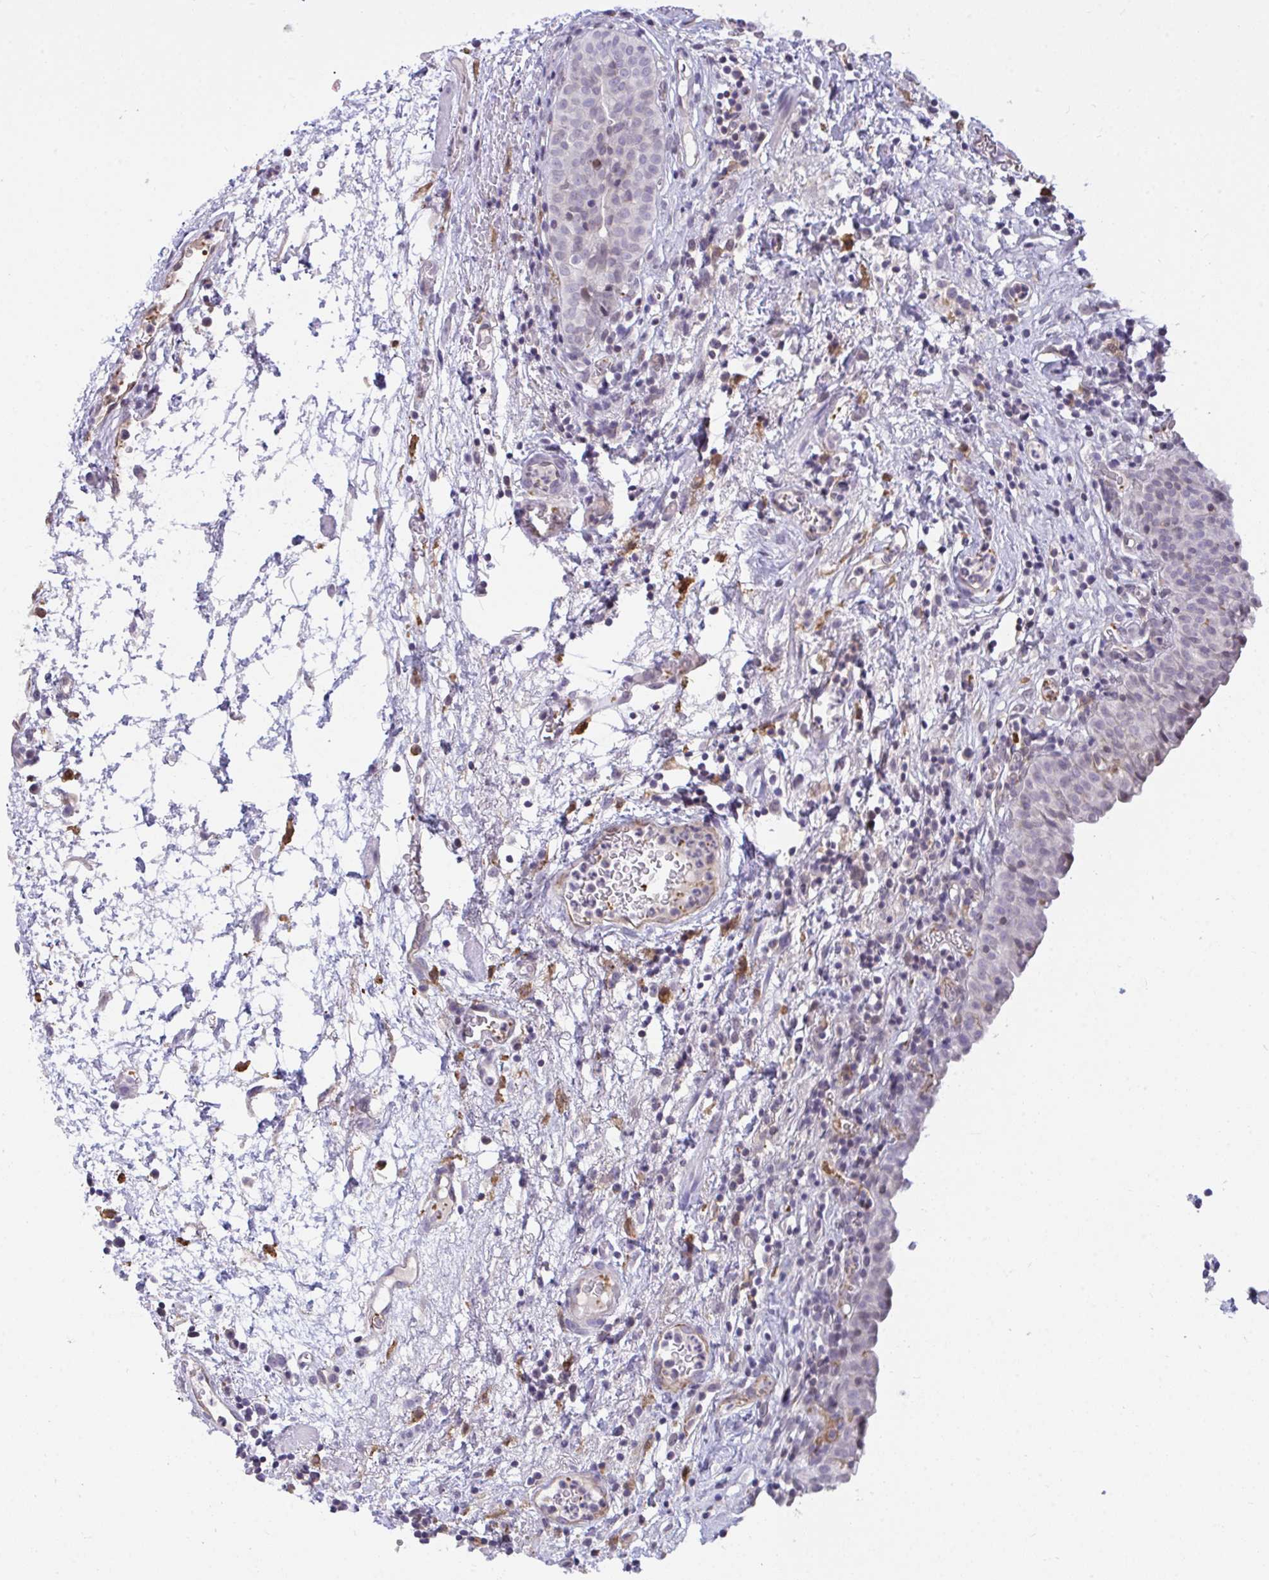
{"staining": {"intensity": "negative", "quantity": "none", "location": "none"}, "tissue": "urinary bladder", "cell_type": "Urothelial cells", "image_type": "normal", "snomed": [{"axis": "morphology", "description": "Normal tissue, NOS"}, {"axis": "morphology", "description": "Inflammation, NOS"}, {"axis": "topography", "description": "Urinary bladder"}], "caption": "A high-resolution photomicrograph shows immunohistochemistry (IHC) staining of benign urinary bladder, which reveals no significant positivity in urothelial cells. (DAB immunohistochemistry (IHC) with hematoxylin counter stain).", "gene": "SEMA6B", "patient": {"sex": "male", "age": 57}}